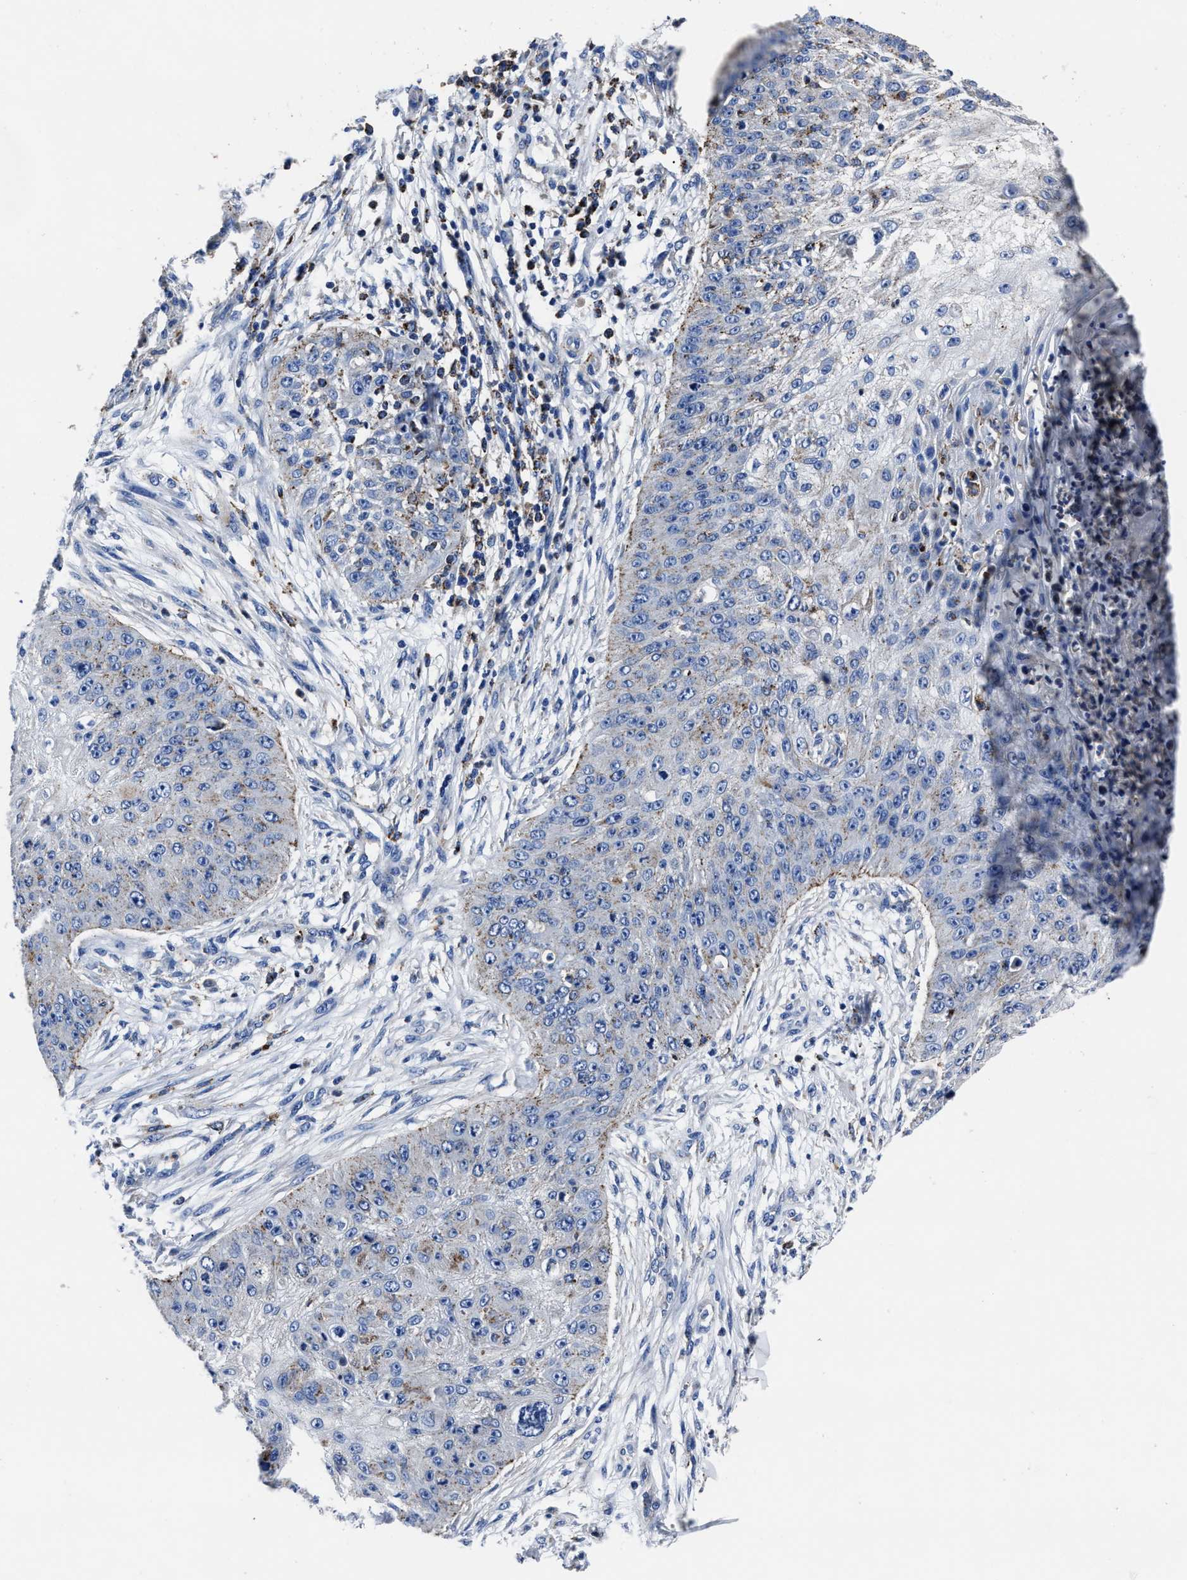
{"staining": {"intensity": "weak", "quantity": "<25%", "location": "cytoplasmic/membranous"}, "tissue": "skin cancer", "cell_type": "Tumor cells", "image_type": "cancer", "snomed": [{"axis": "morphology", "description": "Squamous cell carcinoma, NOS"}, {"axis": "topography", "description": "Skin"}], "caption": "Immunohistochemistry (IHC) of human squamous cell carcinoma (skin) exhibits no expression in tumor cells. (DAB immunohistochemistry (IHC) with hematoxylin counter stain).", "gene": "LAMTOR4", "patient": {"sex": "female", "age": 80}}